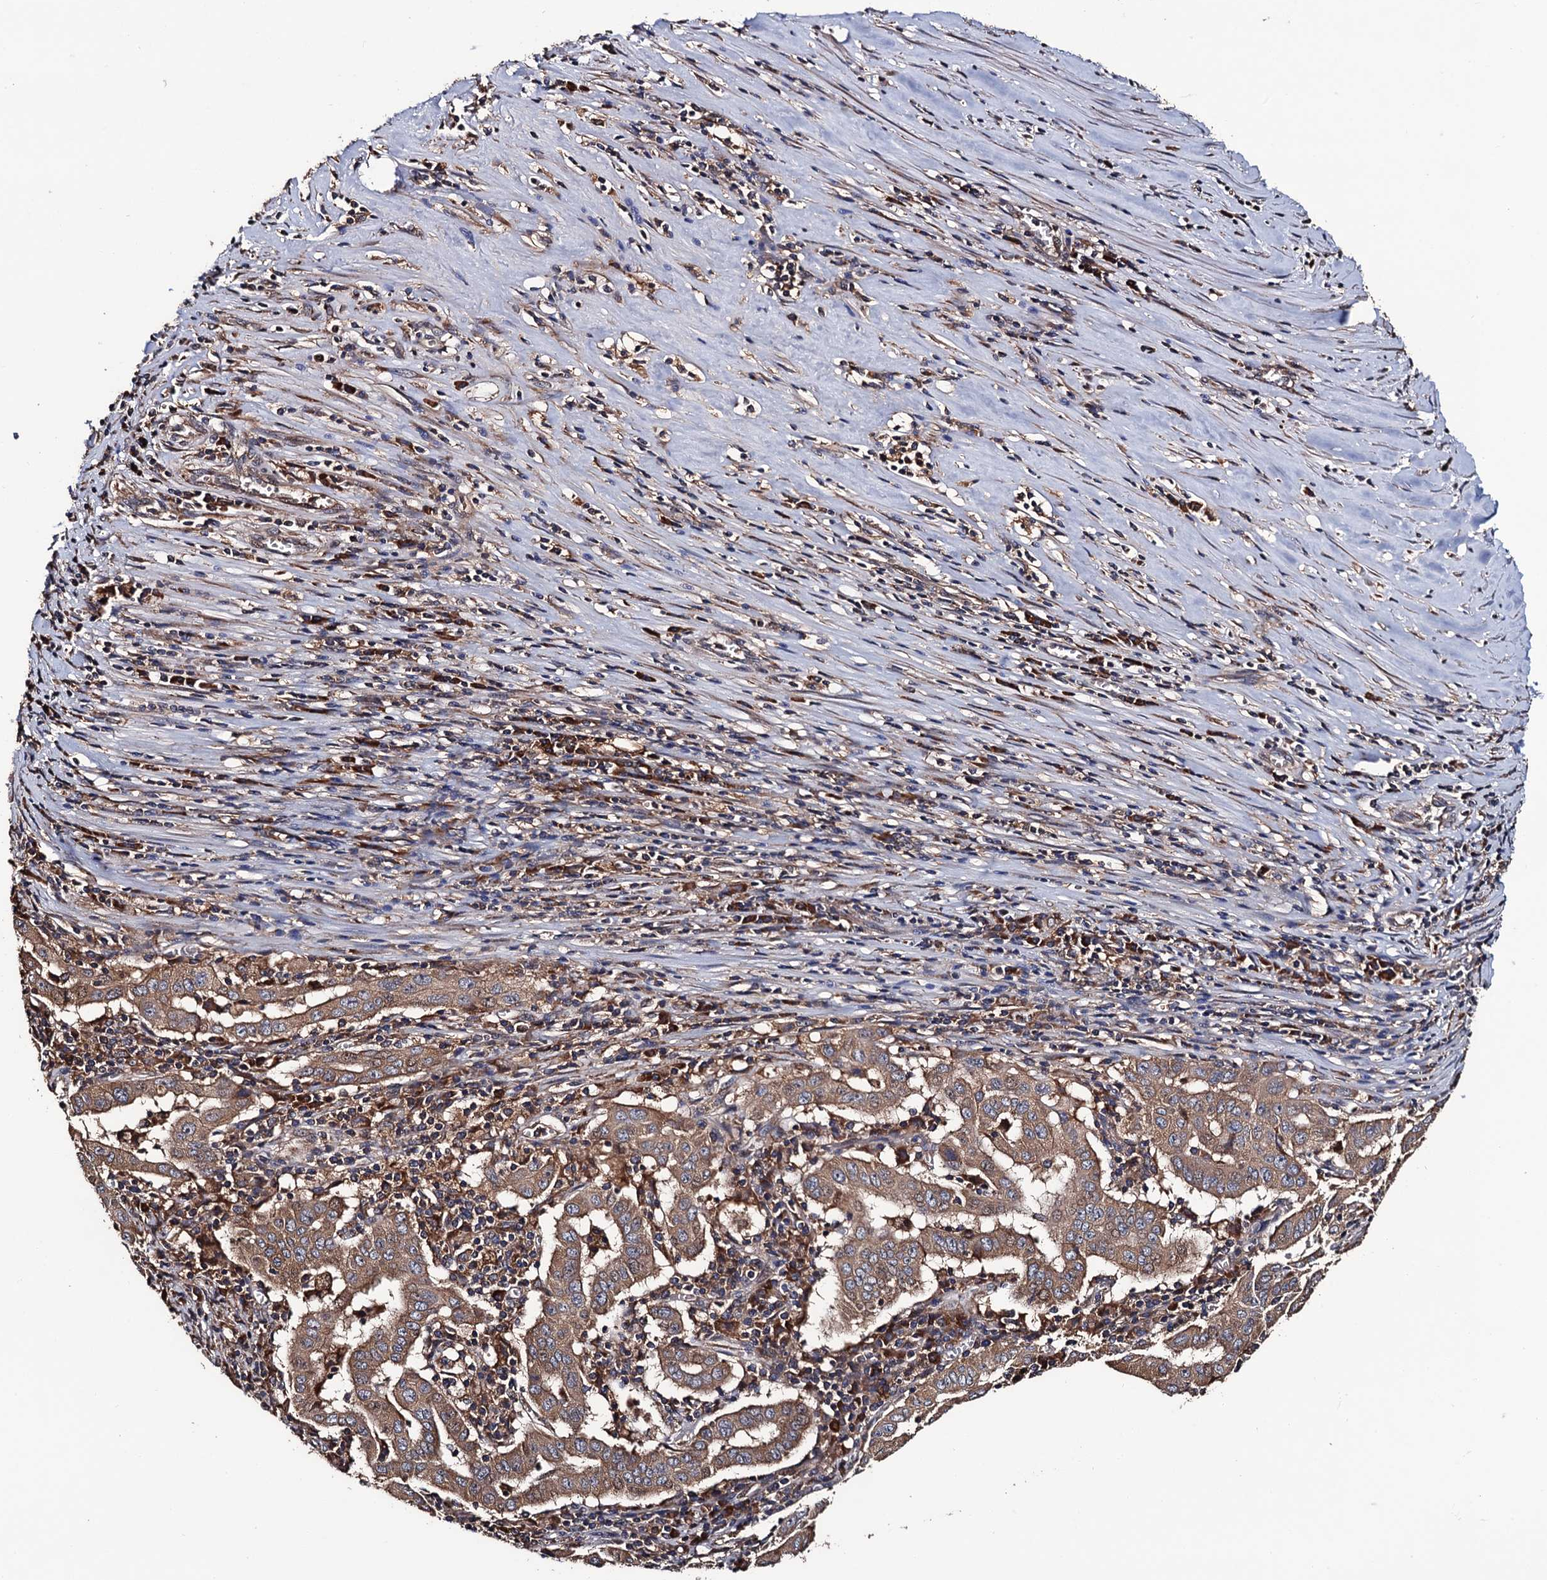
{"staining": {"intensity": "moderate", "quantity": ">75%", "location": "cytoplasmic/membranous"}, "tissue": "pancreatic cancer", "cell_type": "Tumor cells", "image_type": "cancer", "snomed": [{"axis": "morphology", "description": "Adenocarcinoma, NOS"}, {"axis": "topography", "description": "Pancreas"}], "caption": "Brown immunohistochemical staining in human adenocarcinoma (pancreatic) exhibits moderate cytoplasmic/membranous expression in about >75% of tumor cells. (DAB = brown stain, brightfield microscopy at high magnification).", "gene": "RGS11", "patient": {"sex": "male", "age": 63}}